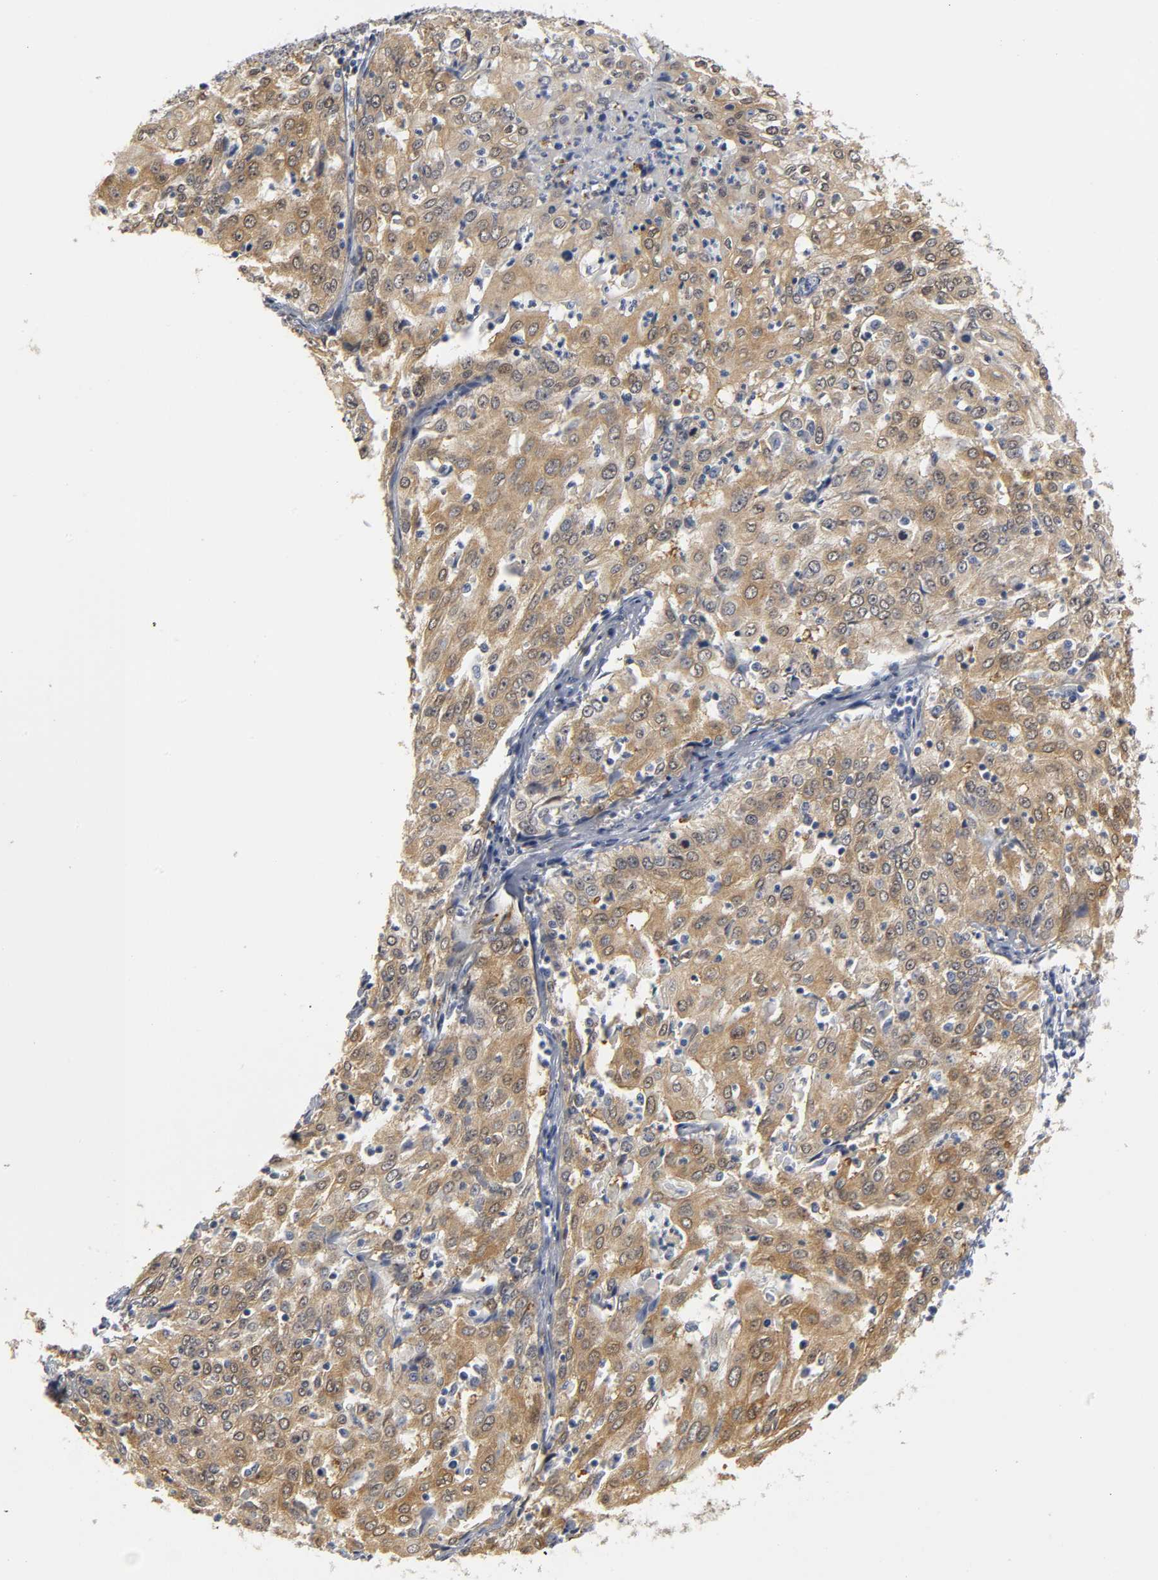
{"staining": {"intensity": "weak", "quantity": ">75%", "location": "cytoplasmic/membranous"}, "tissue": "cervical cancer", "cell_type": "Tumor cells", "image_type": "cancer", "snomed": [{"axis": "morphology", "description": "Squamous cell carcinoma, NOS"}, {"axis": "topography", "description": "Cervix"}], "caption": "An image showing weak cytoplasmic/membranous staining in about >75% of tumor cells in cervical cancer, as visualized by brown immunohistochemical staining.", "gene": "PDLIM3", "patient": {"sex": "female", "age": 39}}